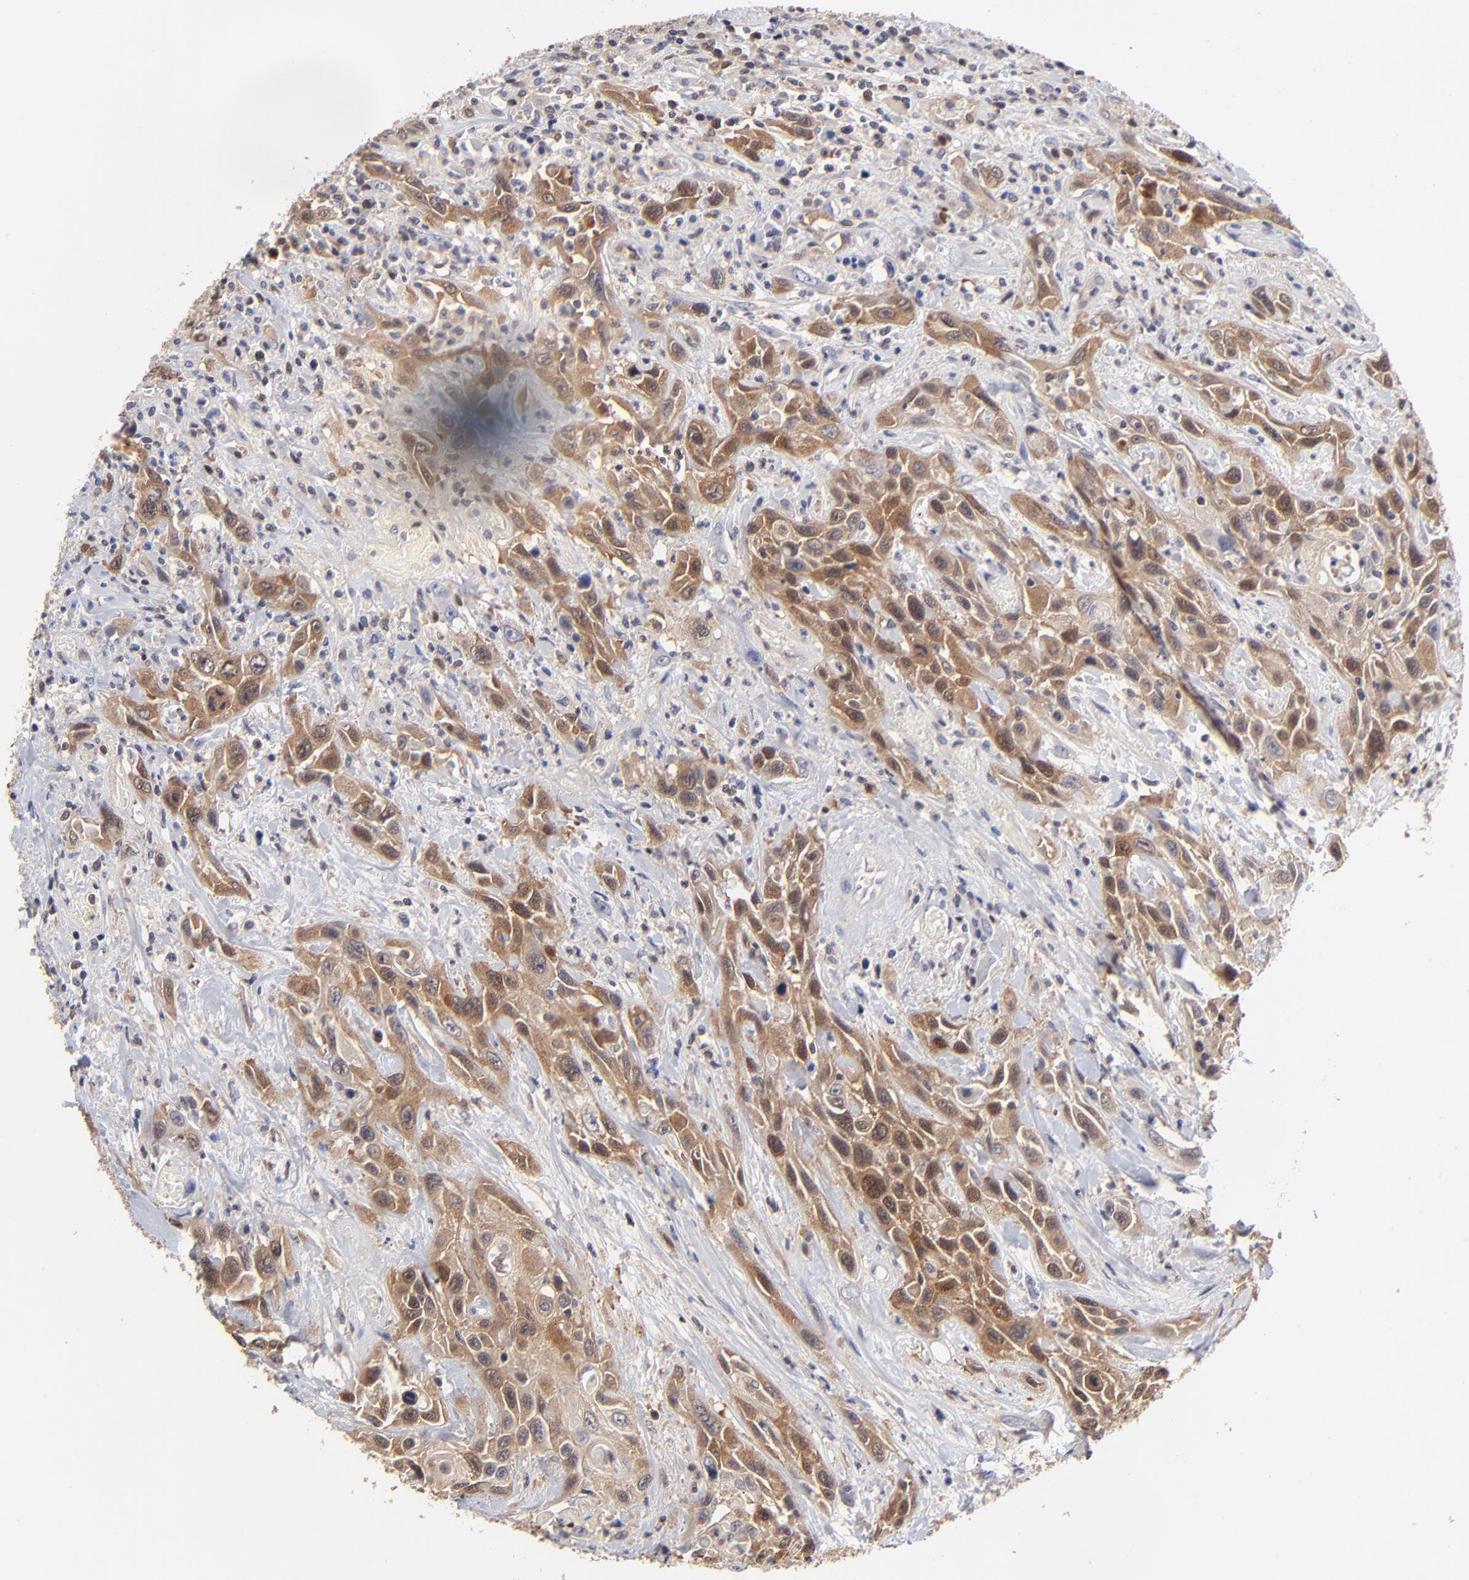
{"staining": {"intensity": "moderate", "quantity": "25%-75%", "location": "cytoplasmic/membranous,nuclear"}, "tissue": "urothelial cancer", "cell_type": "Tumor cells", "image_type": "cancer", "snomed": [{"axis": "morphology", "description": "Urothelial carcinoma, High grade"}, {"axis": "topography", "description": "Urinary bladder"}], "caption": "This micrograph reveals immunohistochemistry (IHC) staining of urothelial cancer, with medium moderate cytoplasmic/membranous and nuclear positivity in approximately 25%-75% of tumor cells.", "gene": "DCTPP1", "patient": {"sex": "female", "age": 84}}